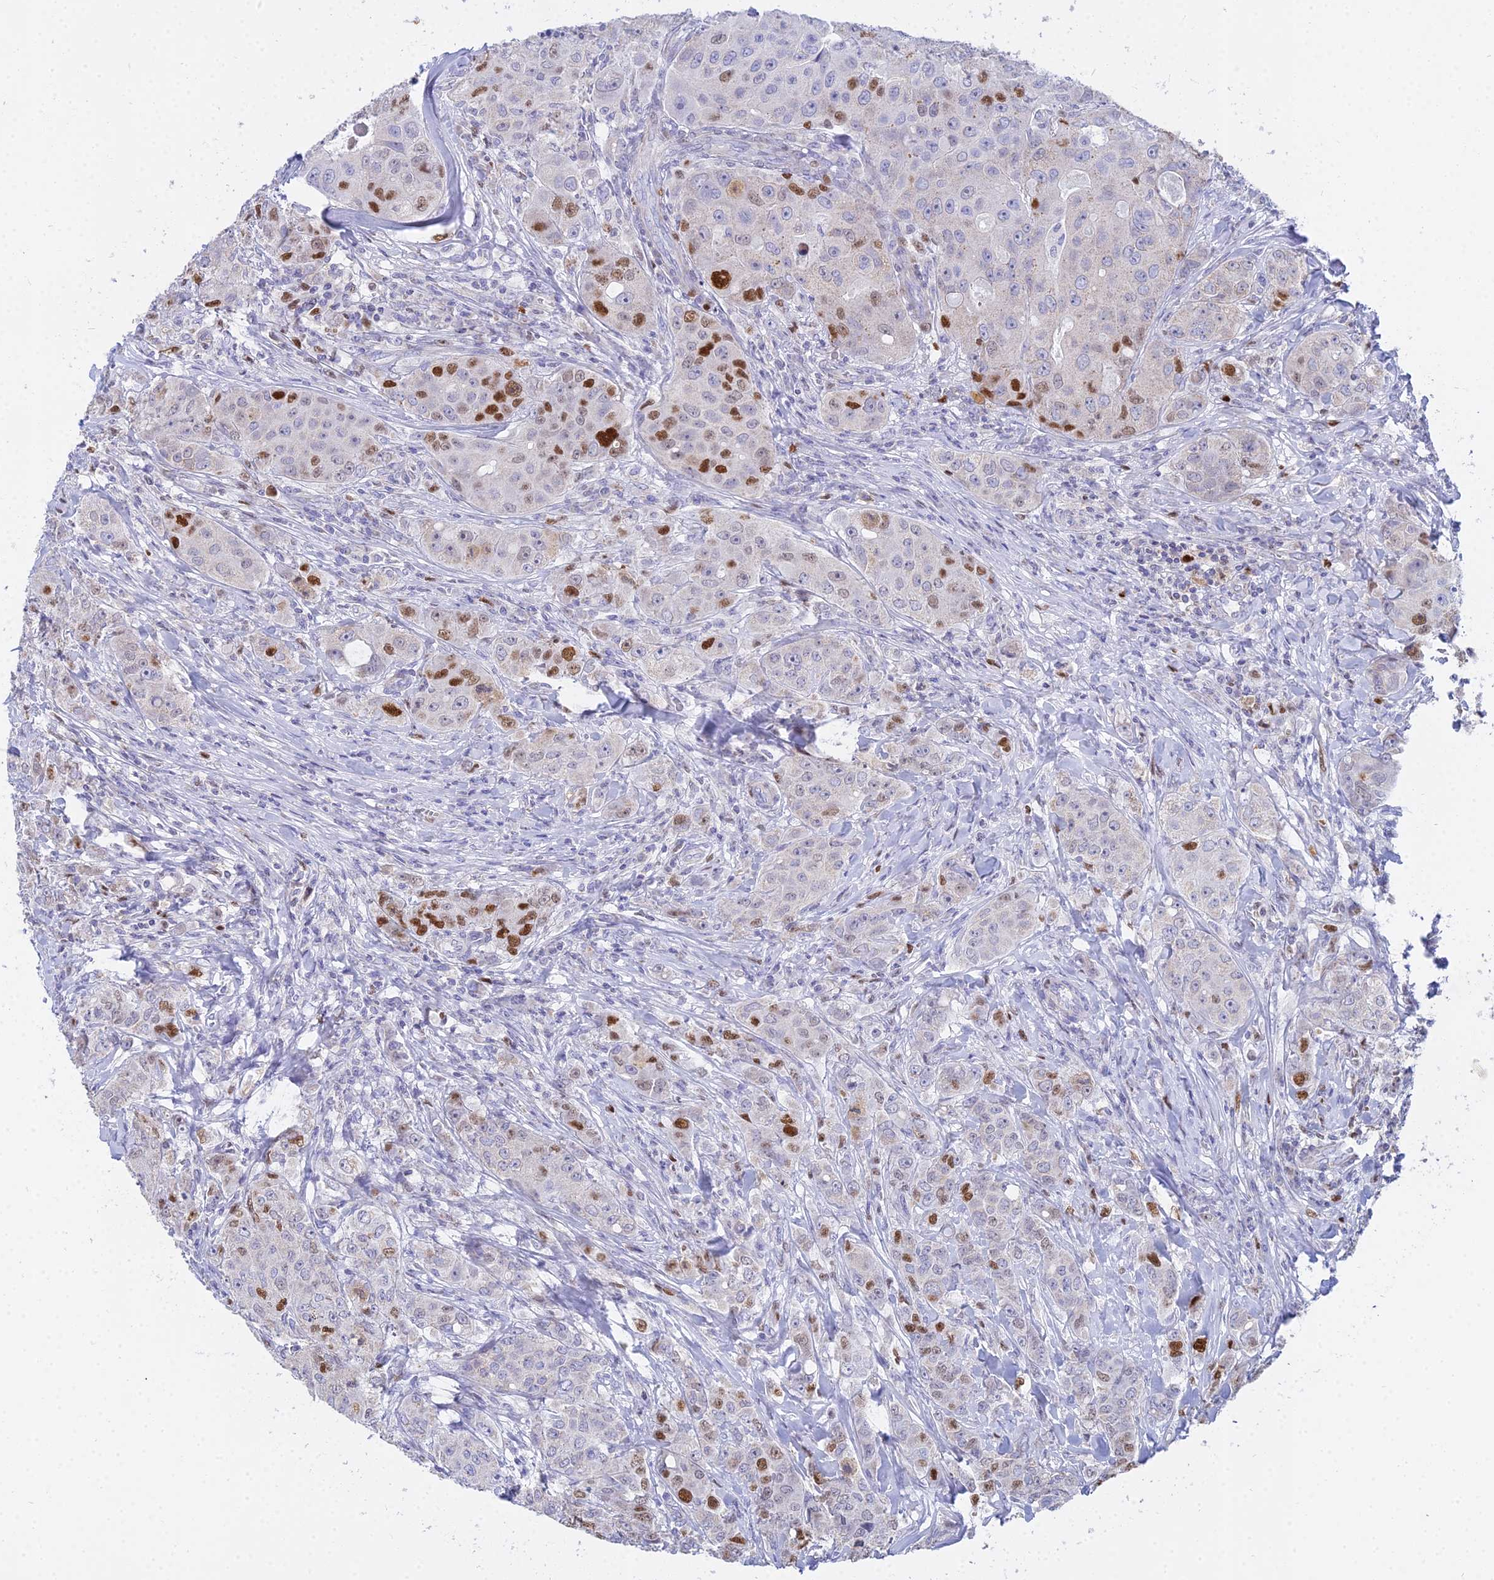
{"staining": {"intensity": "strong", "quantity": "<25%", "location": "nuclear"}, "tissue": "breast cancer", "cell_type": "Tumor cells", "image_type": "cancer", "snomed": [{"axis": "morphology", "description": "Duct carcinoma"}, {"axis": "topography", "description": "Breast"}], "caption": "This micrograph demonstrates immunohistochemistry staining of human breast intraductal carcinoma, with medium strong nuclear positivity in approximately <25% of tumor cells.", "gene": "MCM2", "patient": {"sex": "female", "age": 43}}